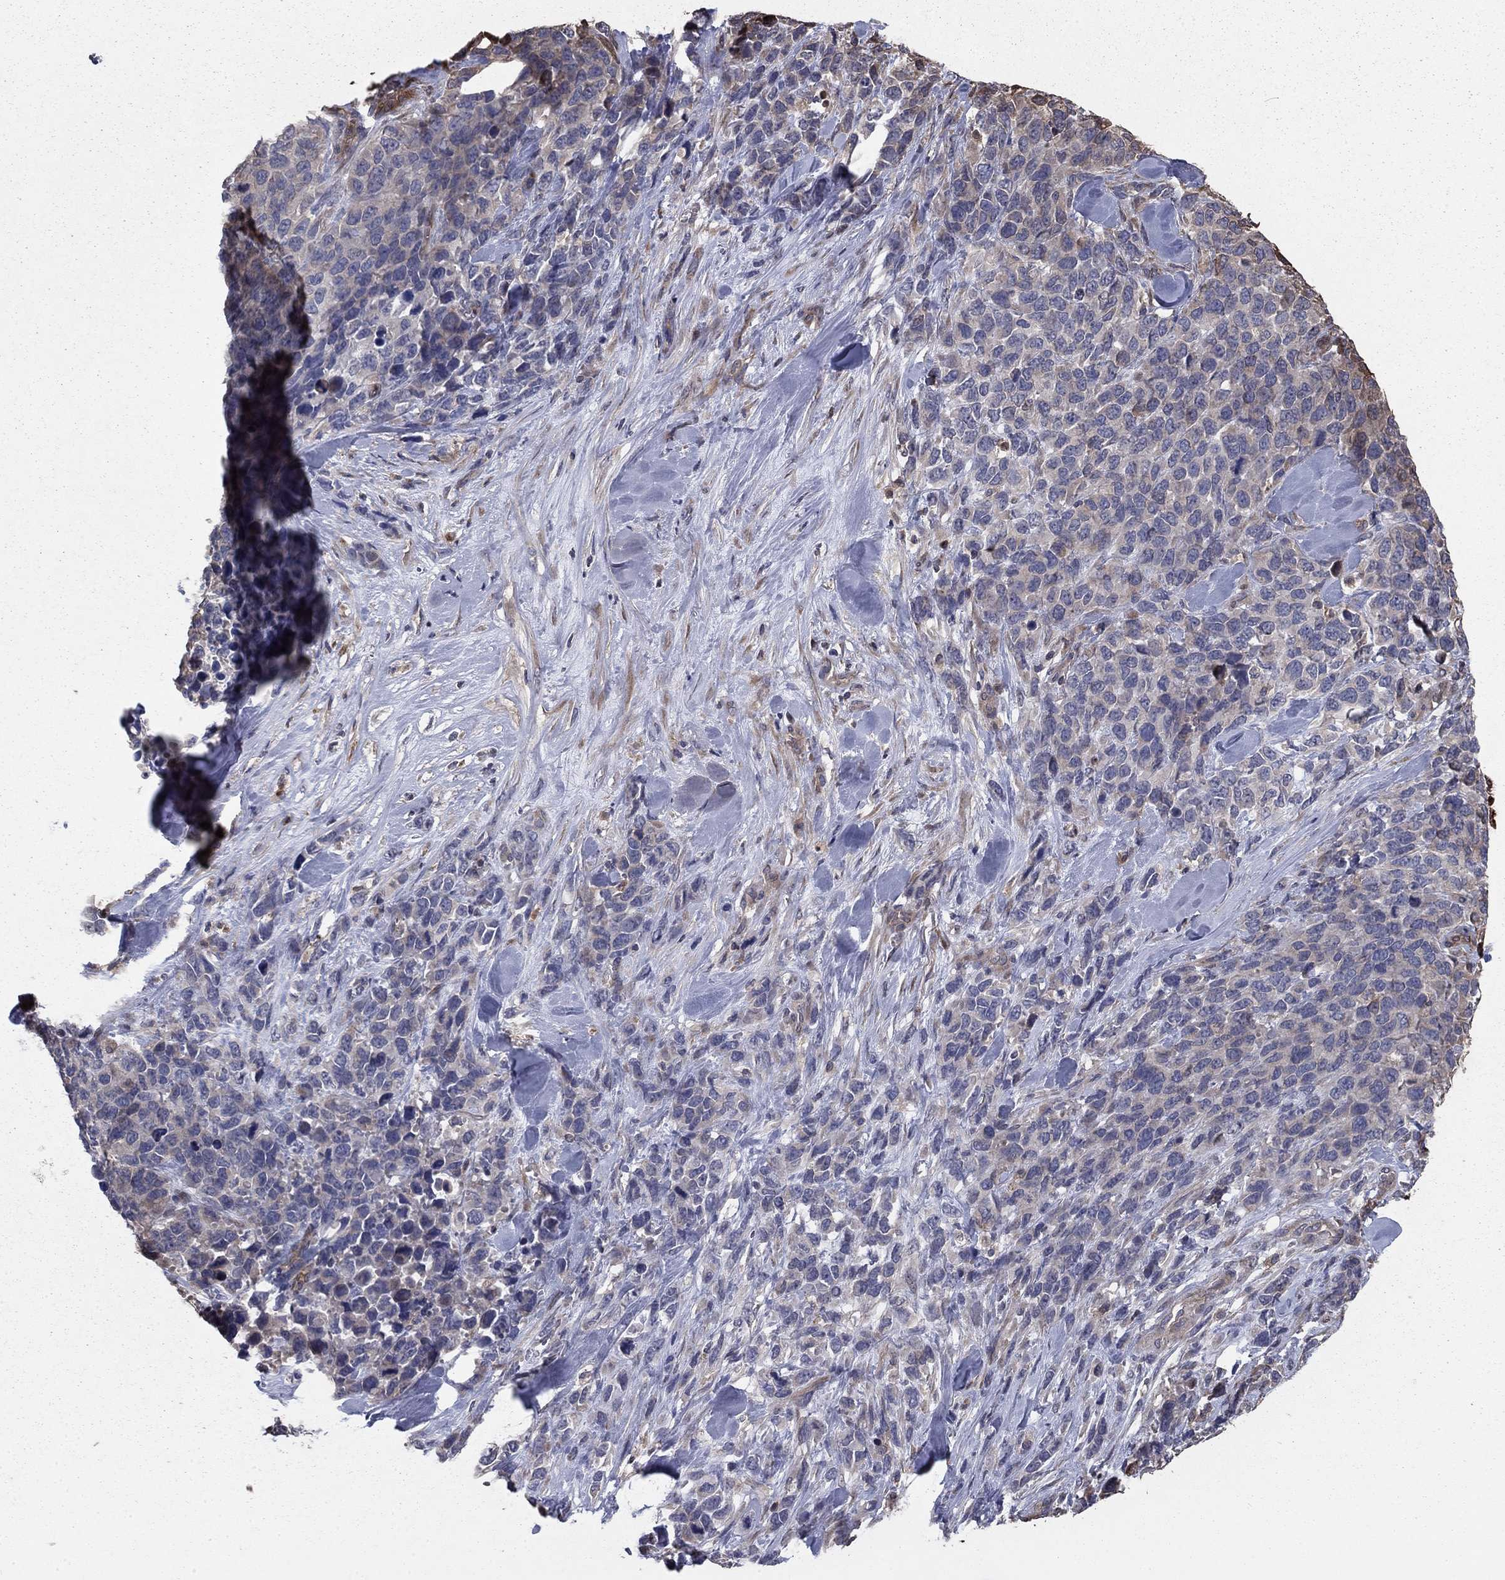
{"staining": {"intensity": "weak", "quantity": "<25%", "location": "cytoplasmic/membranous"}, "tissue": "melanoma", "cell_type": "Tumor cells", "image_type": "cancer", "snomed": [{"axis": "morphology", "description": "Malignant melanoma, Metastatic site"}, {"axis": "topography", "description": "Skin"}], "caption": "Immunohistochemical staining of human malignant melanoma (metastatic site) exhibits no significant expression in tumor cells. (Brightfield microscopy of DAB (3,3'-diaminobenzidine) IHC at high magnification).", "gene": "GYG1", "patient": {"sex": "male", "age": 84}}